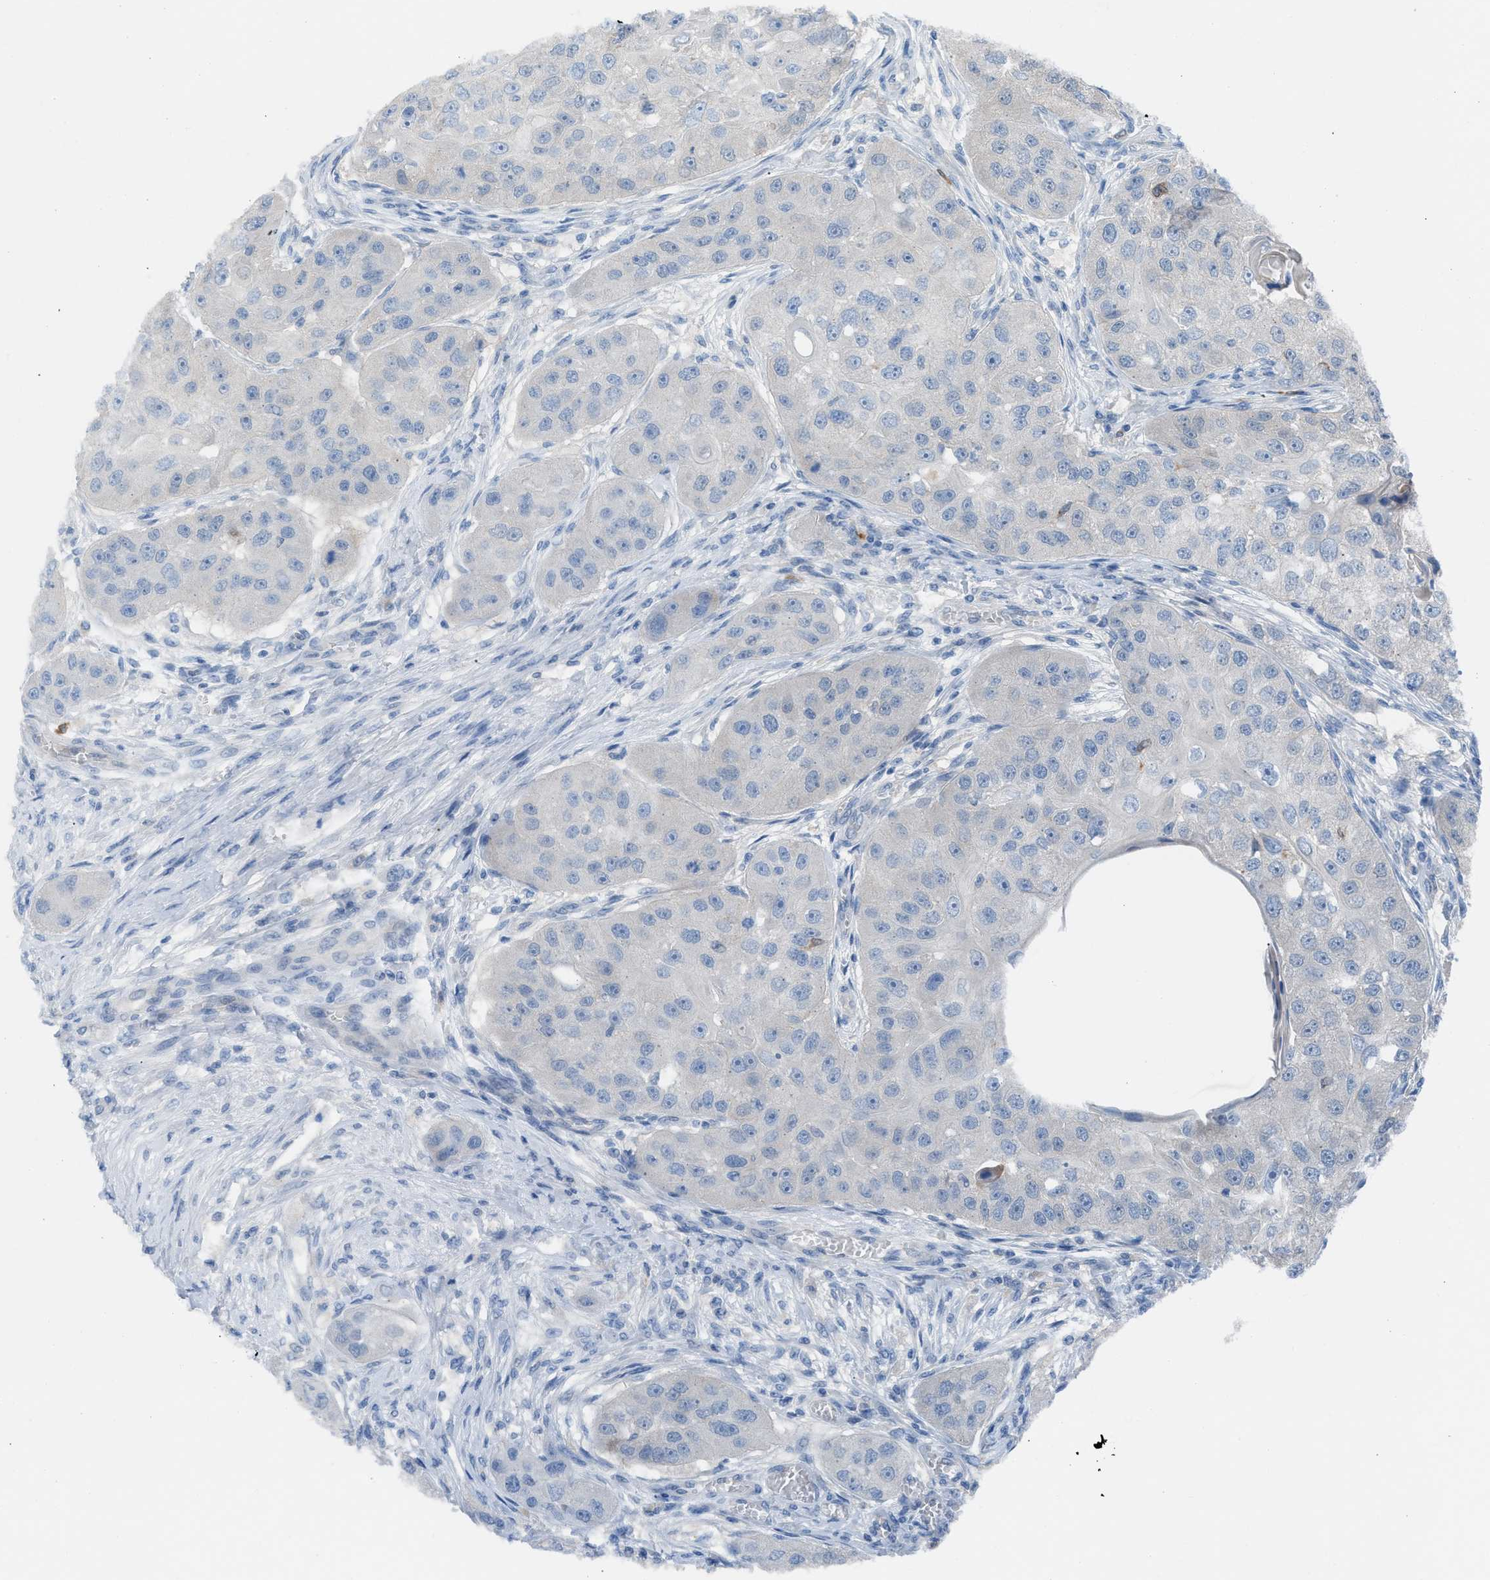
{"staining": {"intensity": "negative", "quantity": "none", "location": "none"}, "tissue": "head and neck cancer", "cell_type": "Tumor cells", "image_type": "cancer", "snomed": [{"axis": "morphology", "description": "Normal tissue, NOS"}, {"axis": "morphology", "description": "Squamous cell carcinoma, NOS"}, {"axis": "topography", "description": "Skeletal muscle"}, {"axis": "topography", "description": "Head-Neck"}], "caption": "The immunohistochemistry (IHC) micrograph has no significant staining in tumor cells of squamous cell carcinoma (head and neck) tissue.", "gene": "CLEC10A", "patient": {"sex": "male", "age": 51}}